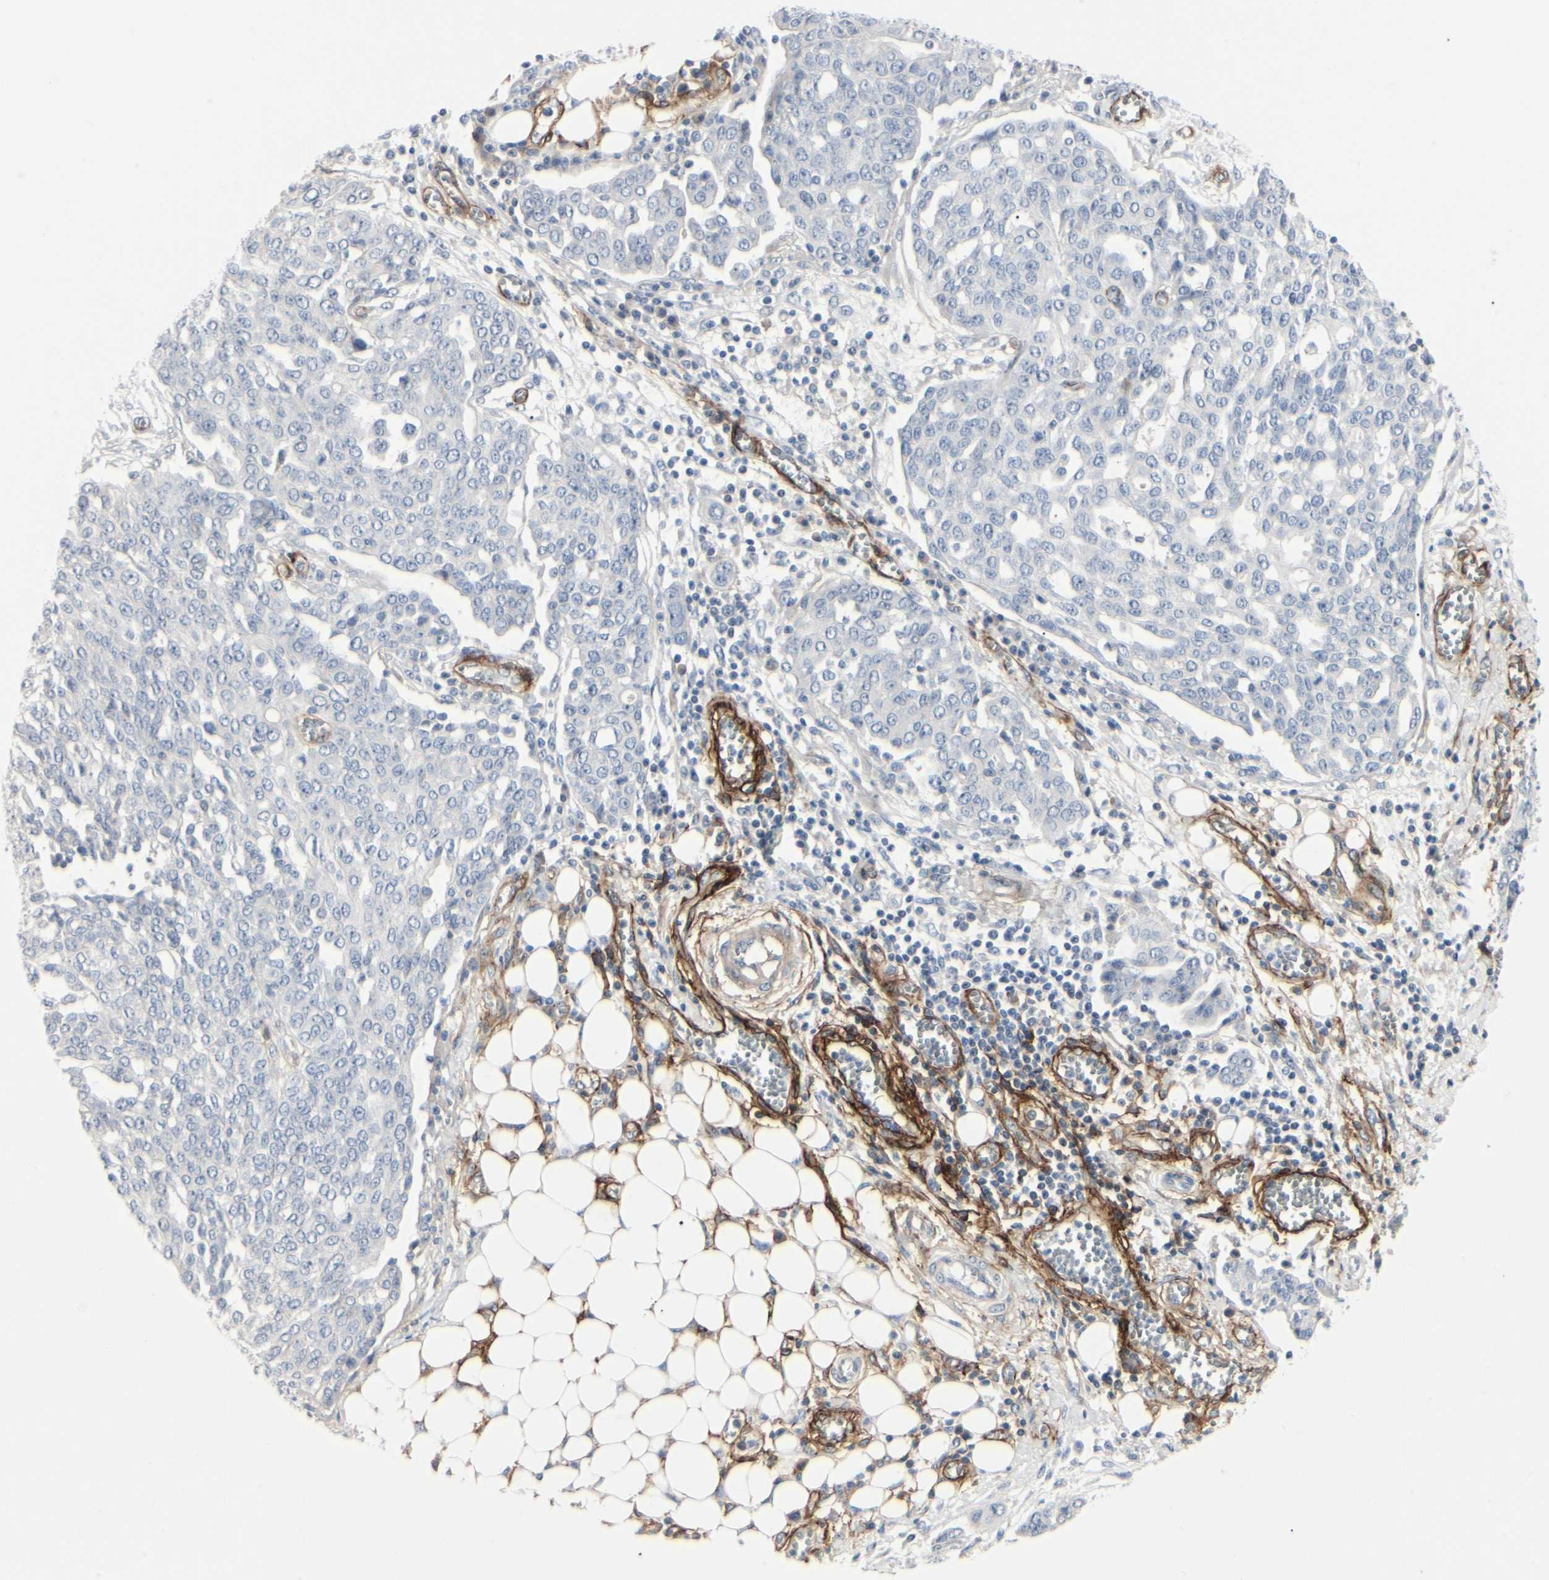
{"staining": {"intensity": "negative", "quantity": "none", "location": "none"}, "tissue": "ovarian cancer", "cell_type": "Tumor cells", "image_type": "cancer", "snomed": [{"axis": "morphology", "description": "Cystadenocarcinoma, serous, NOS"}, {"axis": "topography", "description": "Soft tissue"}, {"axis": "topography", "description": "Ovary"}], "caption": "Immunohistochemistry of human ovarian cancer (serous cystadenocarcinoma) reveals no staining in tumor cells. (Brightfield microscopy of DAB immunohistochemistry (IHC) at high magnification).", "gene": "GGT5", "patient": {"sex": "female", "age": 57}}